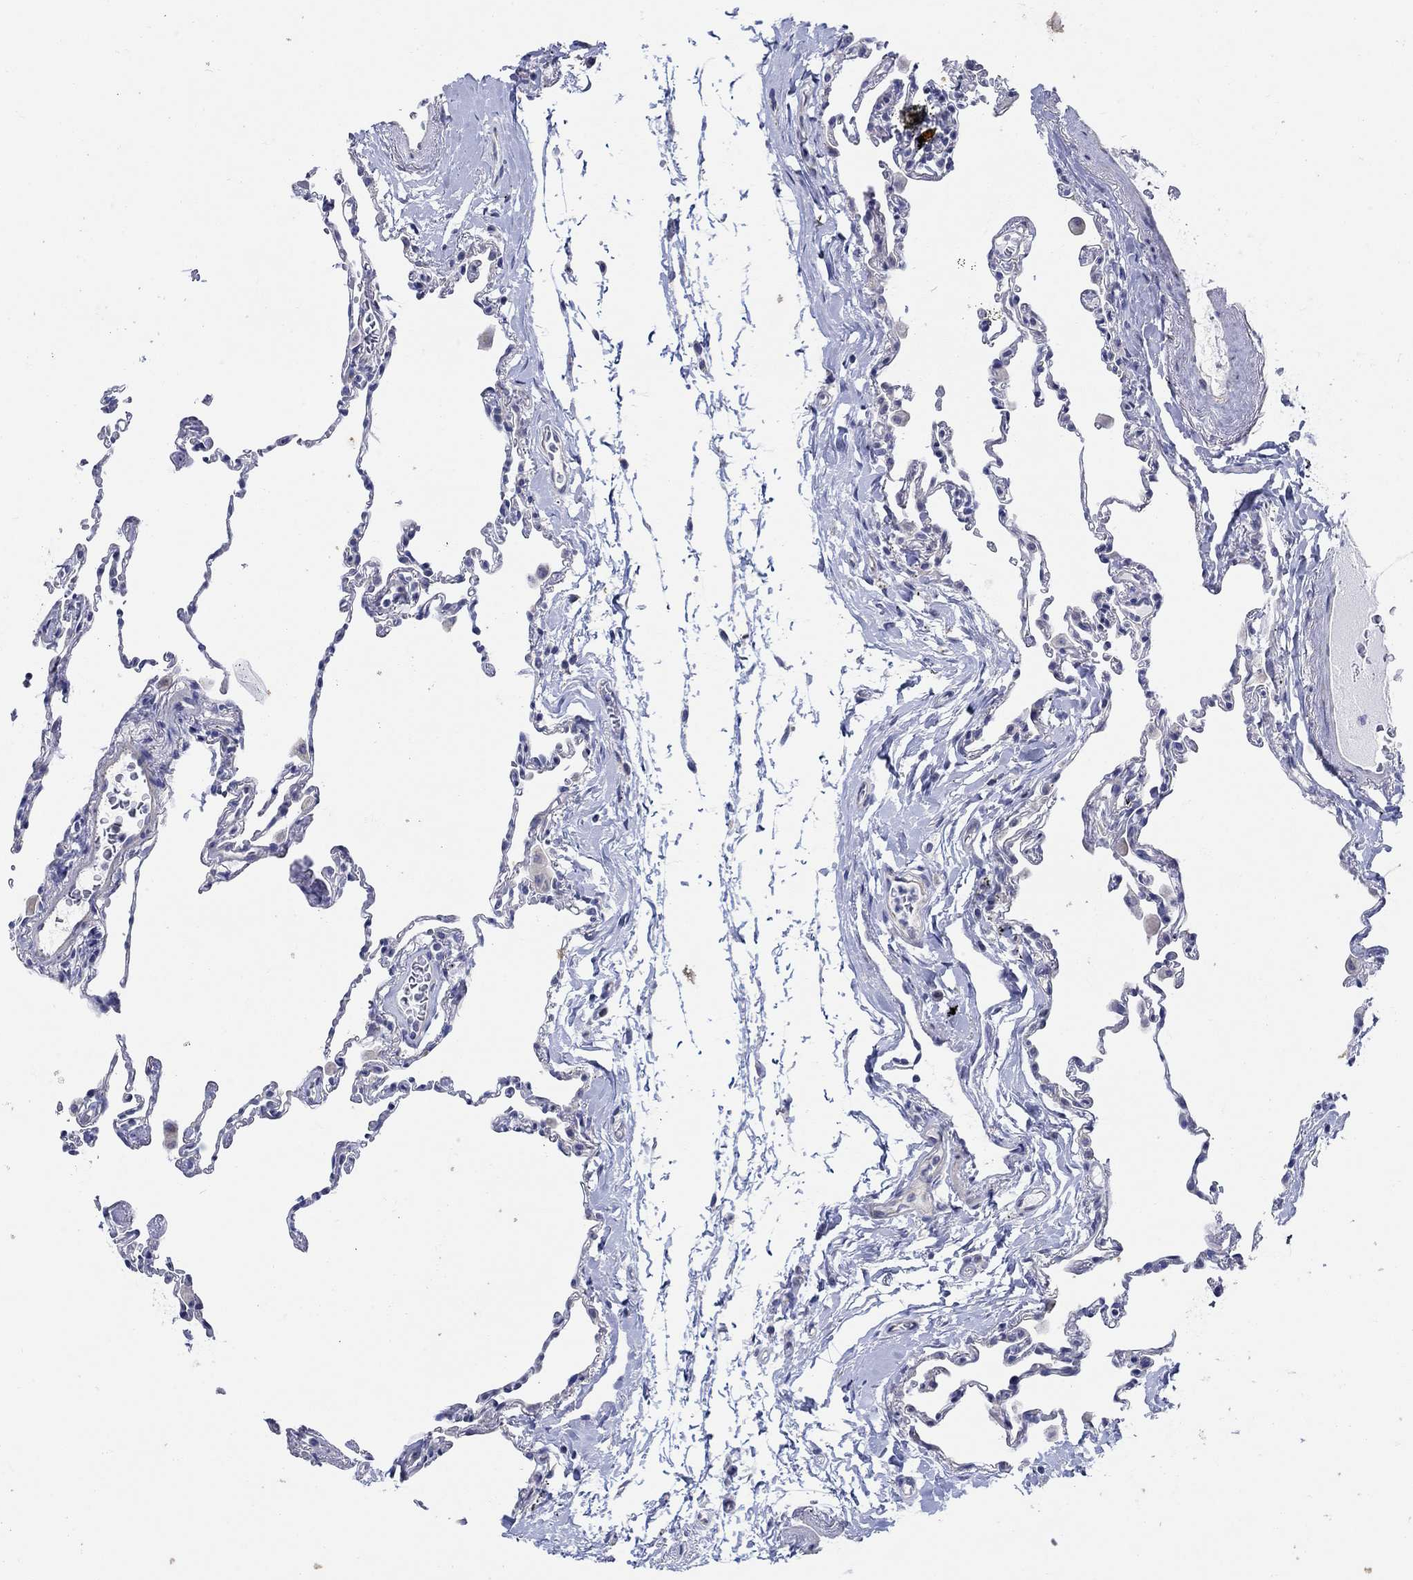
{"staining": {"intensity": "negative", "quantity": "none", "location": "none"}, "tissue": "lung", "cell_type": "Alveolar cells", "image_type": "normal", "snomed": [{"axis": "morphology", "description": "Normal tissue, NOS"}, {"axis": "topography", "description": "Lung"}], "caption": "Photomicrograph shows no protein positivity in alveolar cells of normal lung. Brightfield microscopy of immunohistochemistry (IHC) stained with DAB (3,3'-diaminobenzidine) (brown) and hematoxylin (blue), captured at high magnification.", "gene": "KRT222", "patient": {"sex": "female", "age": 57}}